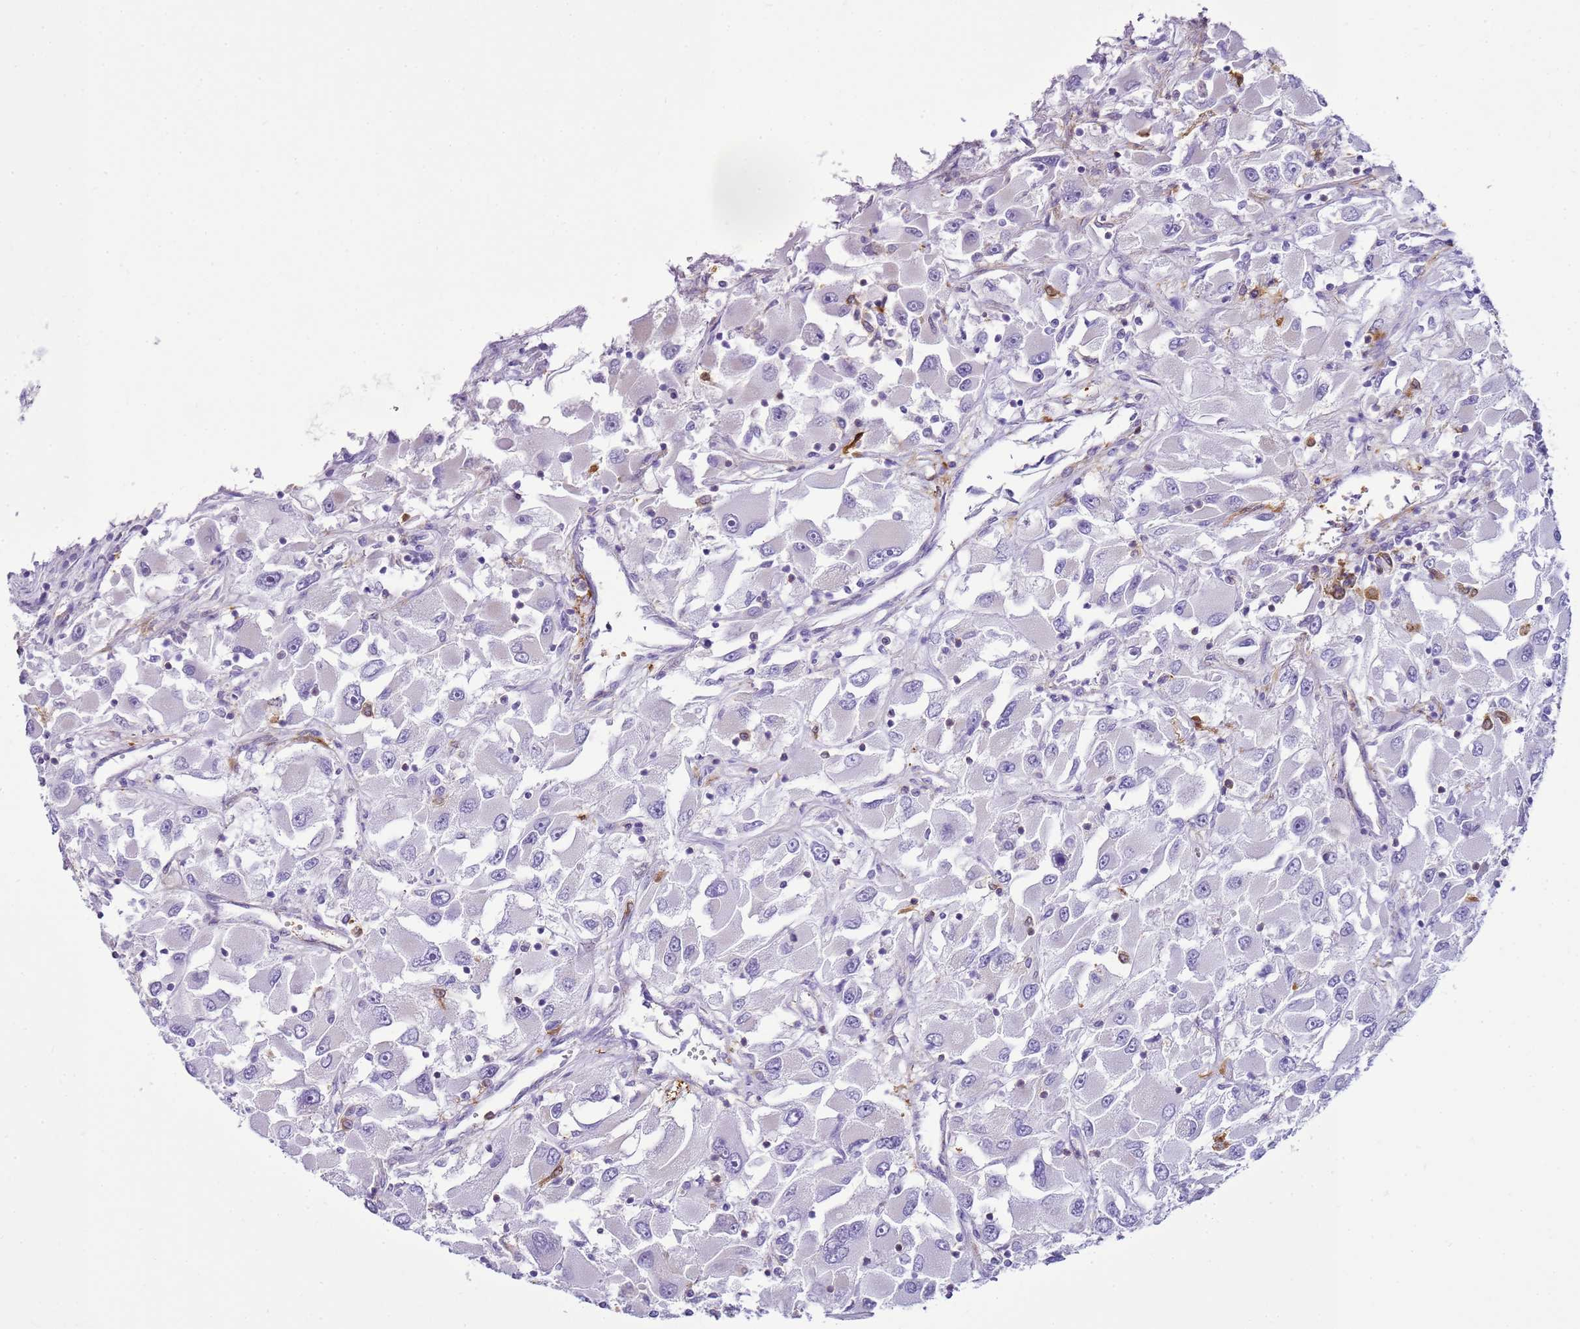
{"staining": {"intensity": "negative", "quantity": "none", "location": "none"}, "tissue": "renal cancer", "cell_type": "Tumor cells", "image_type": "cancer", "snomed": [{"axis": "morphology", "description": "Adenocarcinoma, NOS"}, {"axis": "topography", "description": "Kidney"}], "caption": "Histopathology image shows no protein expression in tumor cells of renal cancer (adenocarcinoma) tissue.", "gene": "SNX21", "patient": {"sex": "female", "age": 52}}